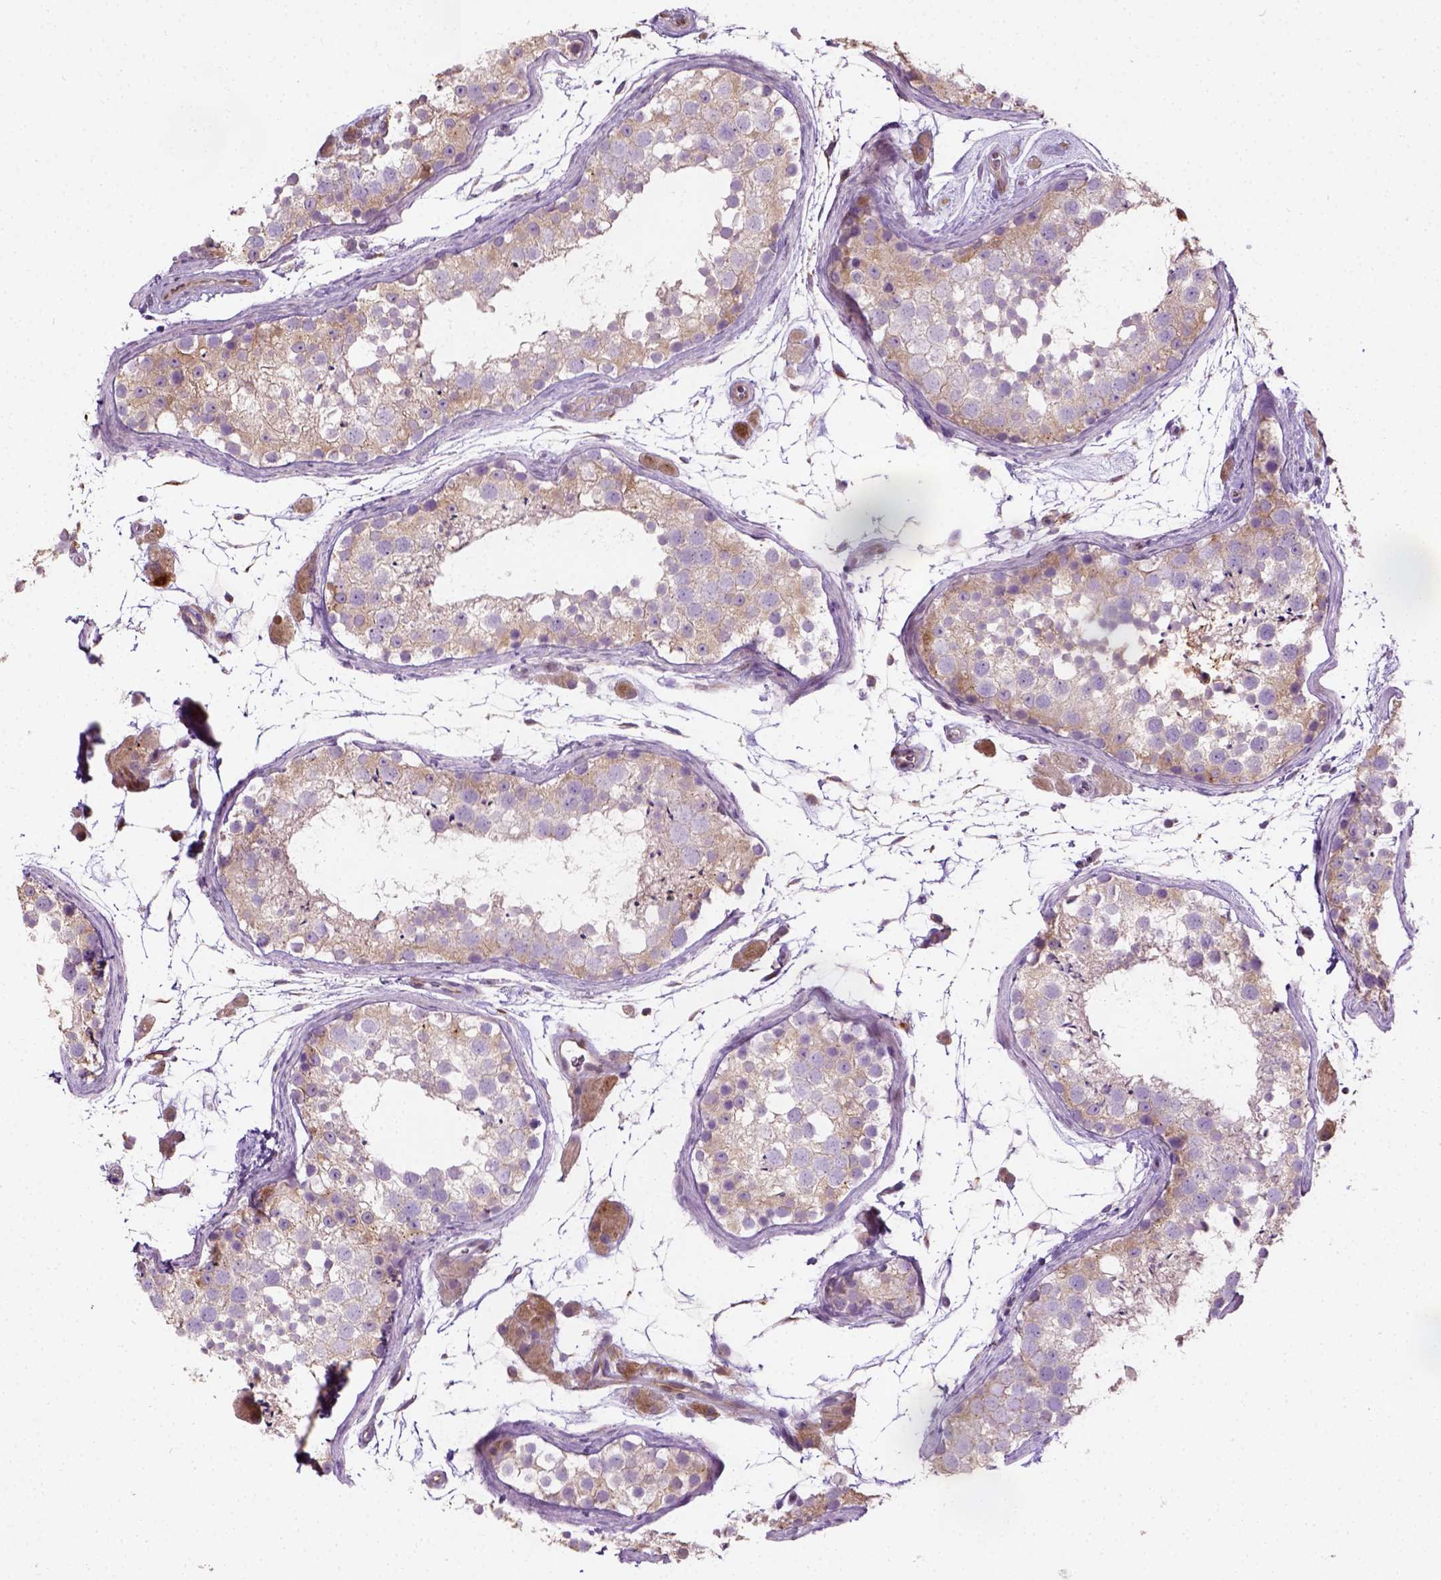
{"staining": {"intensity": "moderate", "quantity": "<25%", "location": "cytoplasmic/membranous"}, "tissue": "testis", "cell_type": "Cells in seminiferous ducts", "image_type": "normal", "snomed": [{"axis": "morphology", "description": "Normal tissue, NOS"}, {"axis": "topography", "description": "Testis"}], "caption": "The image reveals a brown stain indicating the presence of a protein in the cytoplasmic/membranous of cells in seminiferous ducts in testis.", "gene": "PKP3", "patient": {"sex": "male", "age": 41}}